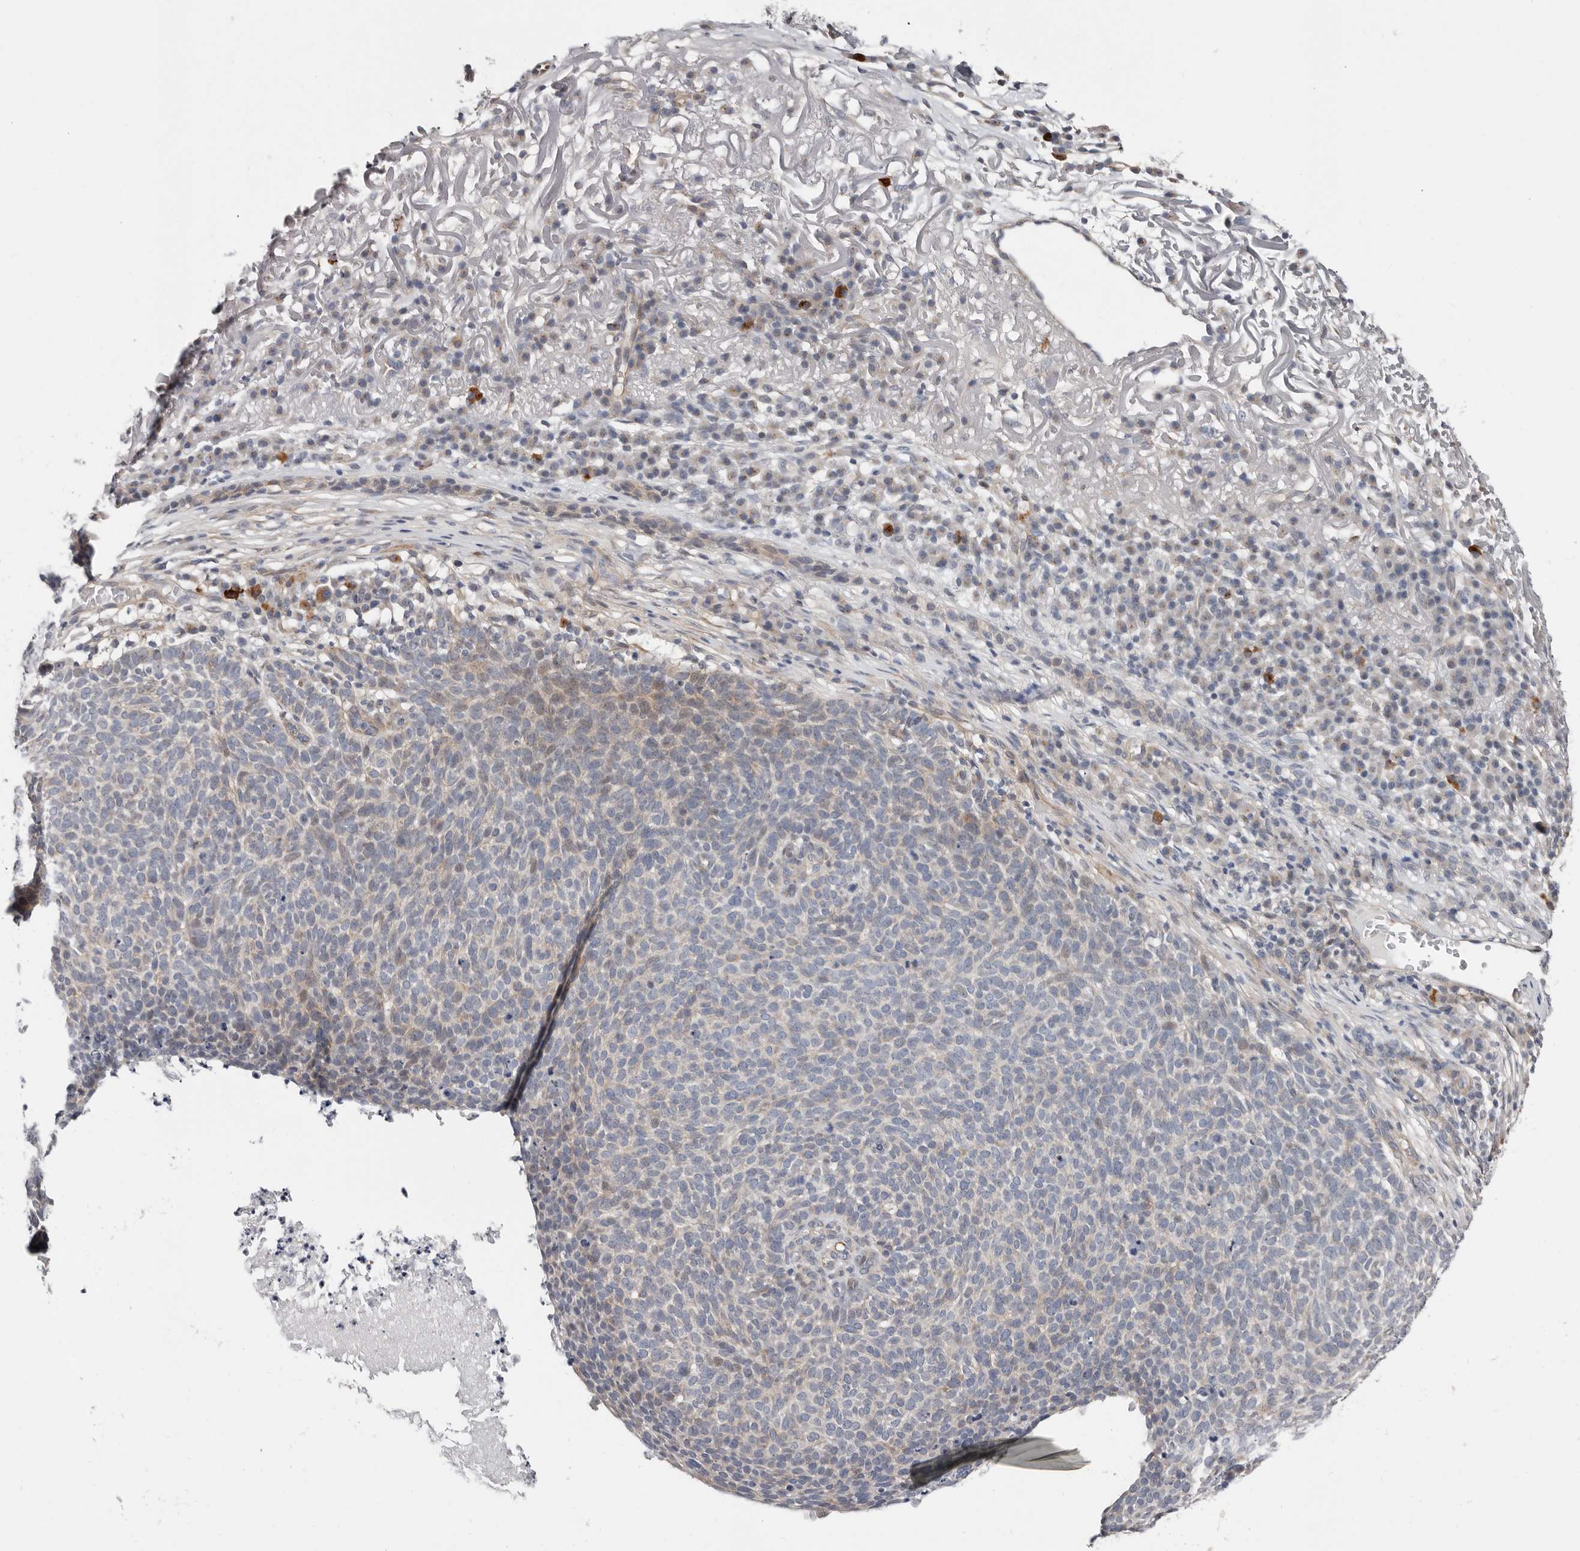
{"staining": {"intensity": "weak", "quantity": "<25%", "location": "cytoplasmic/membranous"}, "tissue": "skin cancer", "cell_type": "Tumor cells", "image_type": "cancer", "snomed": [{"axis": "morphology", "description": "Squamous cell carcinoma, NOS"}, {"axis": "topography", "description": "Skin"}], "caption": "Skin cancer was stained to show a protein in brown. There is no significant positivity in tumor cells.", "gene": "ASRGL1", "patient": {"sex": "female", "age": 90}}